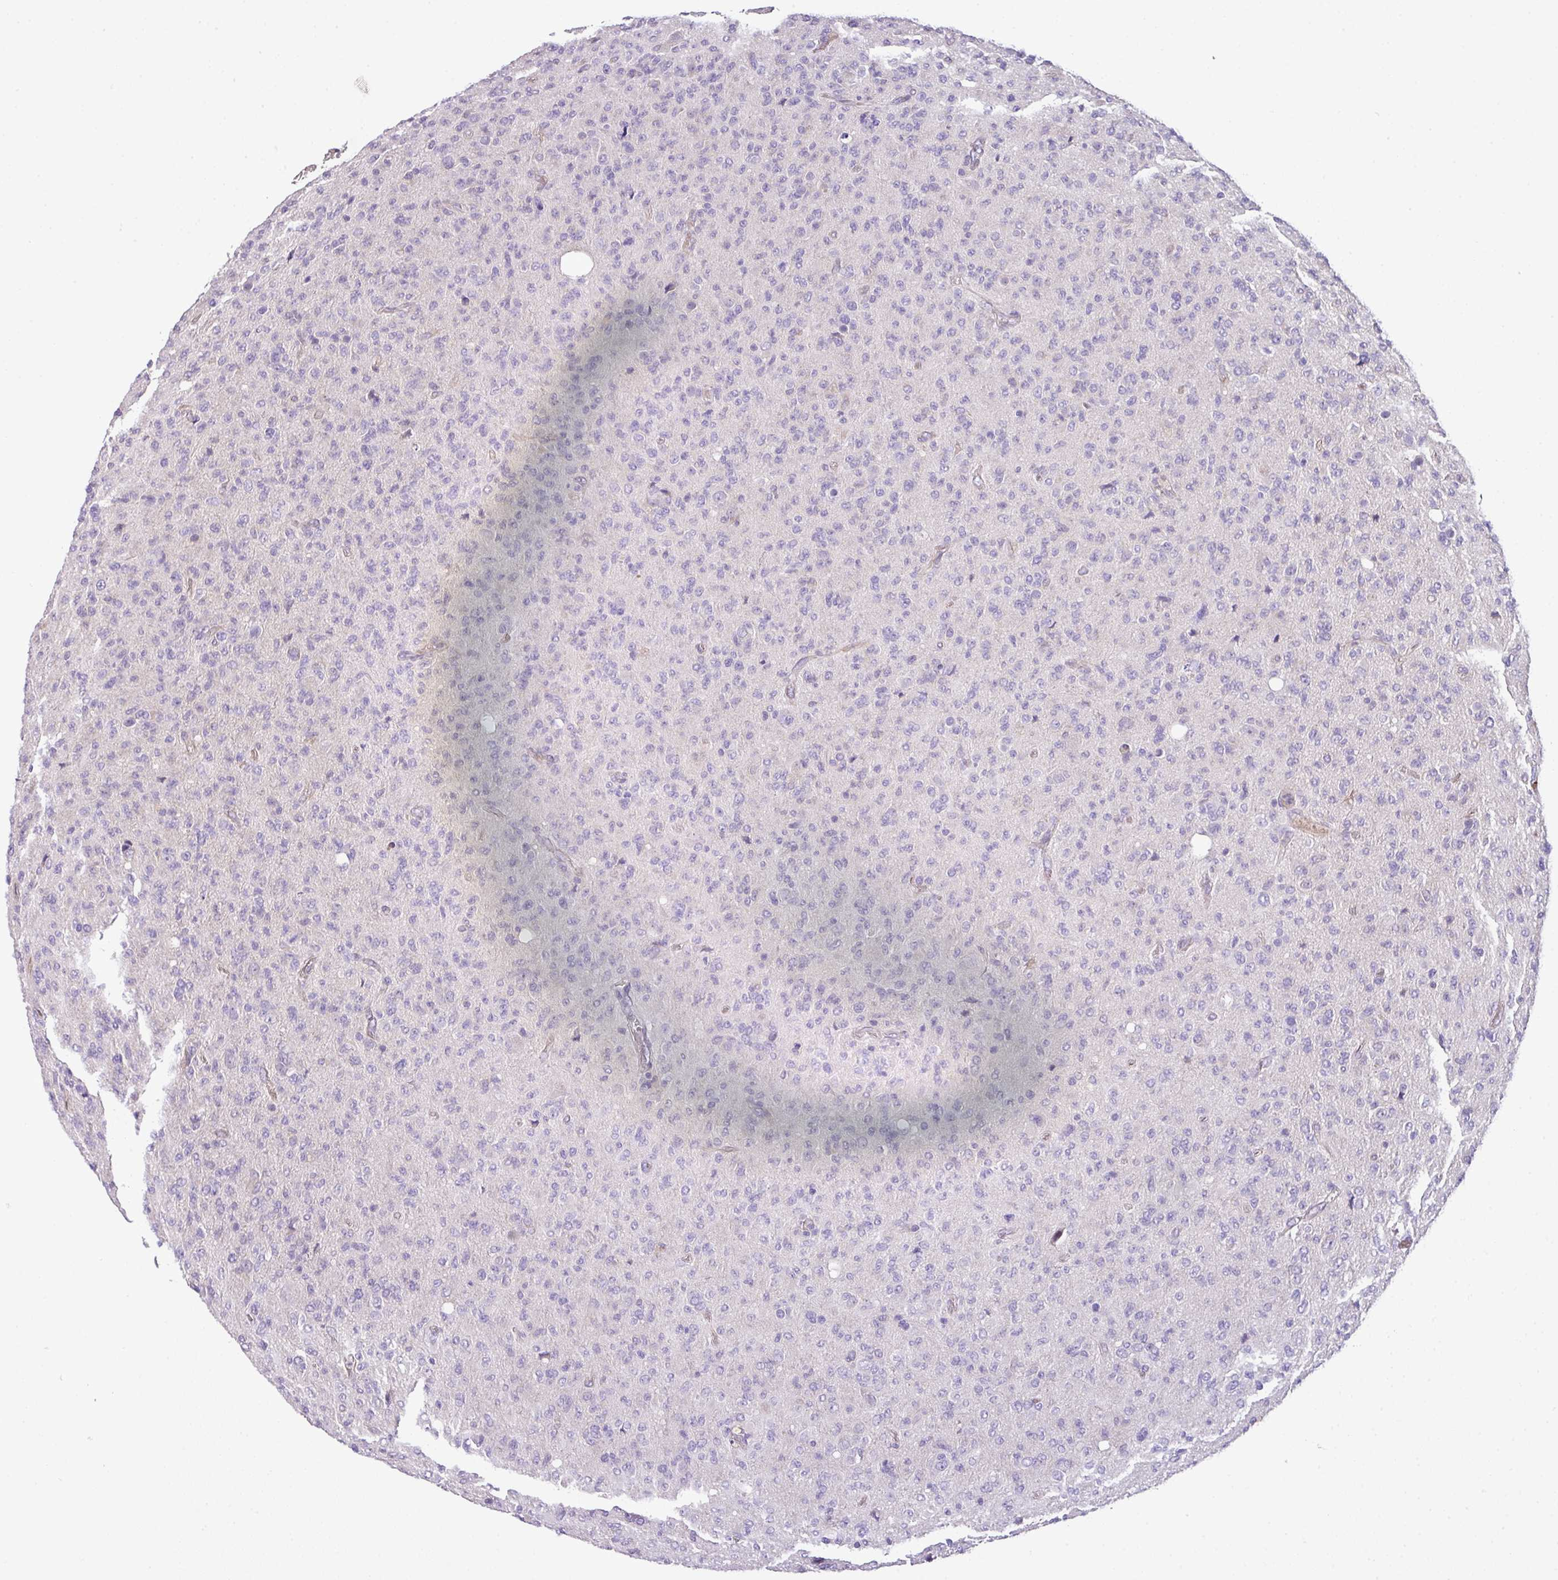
{"staining": {"intensity": "negative", "quantity": "none", "location": "none"}, "tissue": "glioma", "cell_type": "Tumor cells", "image_type": "cancer", "snomed": [{"axis": "morphology", "description": "Glioma, malignant, High grade"}, {"axis": "topography", "description": "Brain"}], "caption": "Micrograph shows no protein expression in tumor cells of malignant high-grade glioma tissue.", "gene": "PIK3R5", "patient": {"sex": "female", "age": 57}}